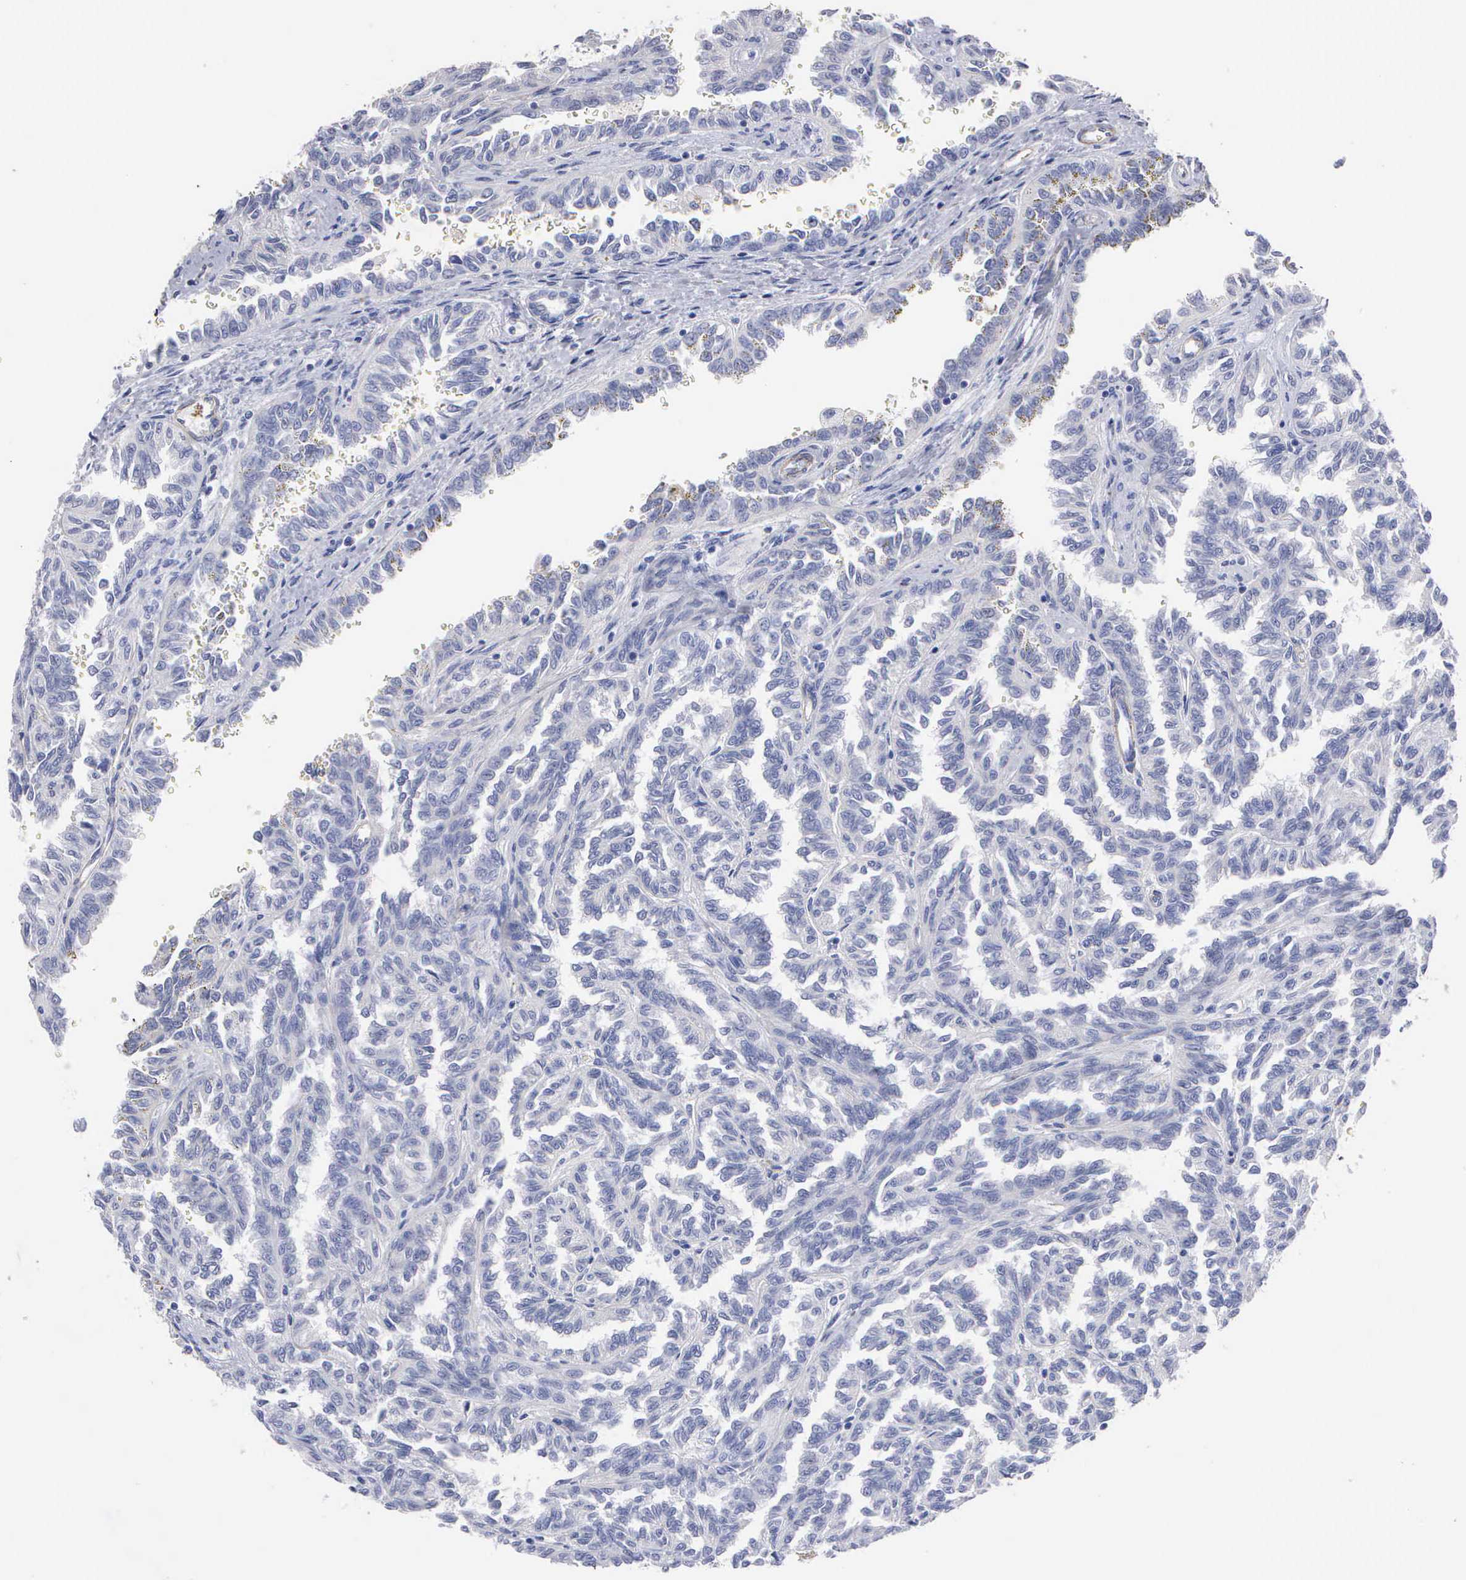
{"staining": {"intensity": "negative", "quantity": "none", "location": "none"}, "tissue": "renal cancer", "cell_type": "Tumor cells", "image_type": "cancer", "snomed": [{"axis": "morphology", "description": "Inflammation, NOS"}, {"axis": "morphology", "description": "Adenocarcinoma, NOS"}, {"axis": "topography", "description": "Kidney"}], "caption": "Immunohistochemical staining of renal cancer (adenocarcinoma) demonstrates no significant staining in tumor cells. (DAB immunohistochemistry with hematoxylin counter stain).", "gene": "ELFN2", "patient": {"sex": "male", "age": 68}}